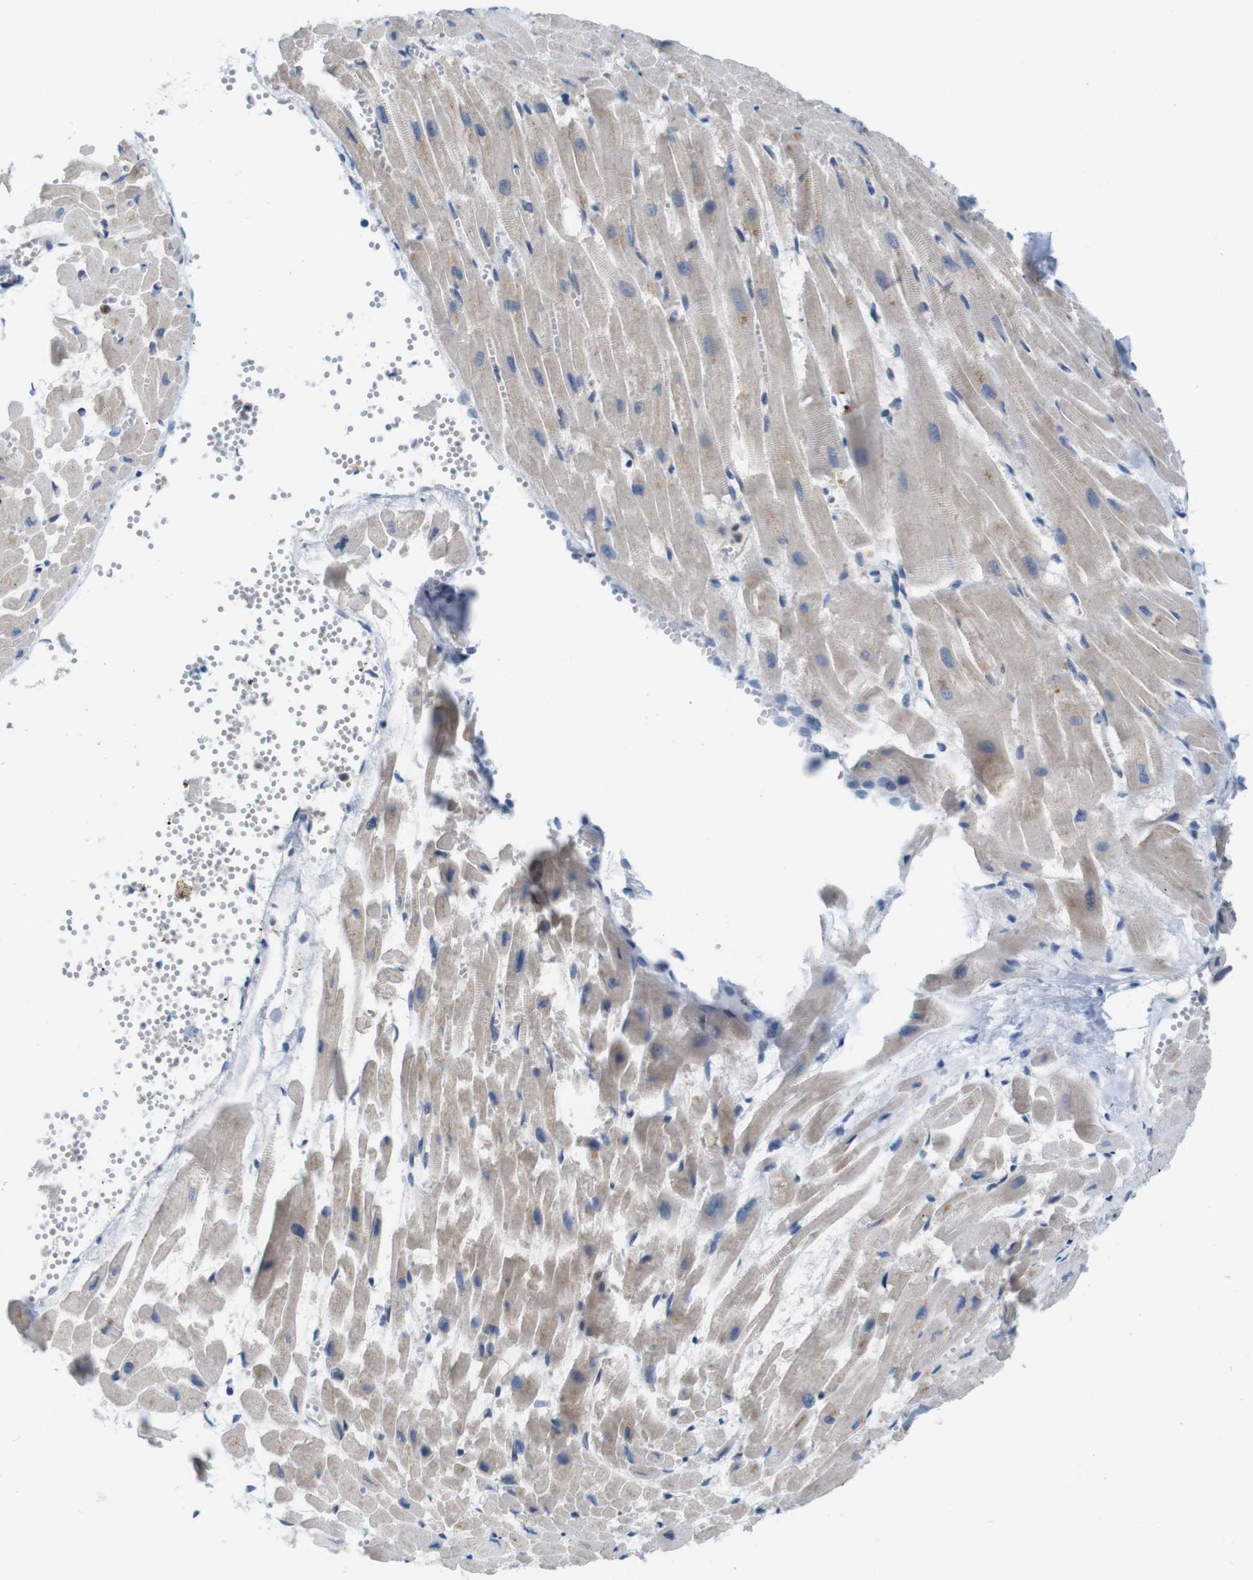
{"staining": {"intensity": "moderate", "quantity": "25%-75%", "location": "cytoplasmic/membranous"}, "tissue": "heart muscle", "cell_type": "Cardiomyocytes", "image_type": "normal", "snomed": [{"axis": "morphology", "description": "Normal tissue, NOS"}, {"axis": "topography", "description": "Heart"}], "caption": "Immunohistochemistry (IHC) of benign human heart muscle exhibits medium levels of moderate cytoplasmic/membranous expression in approximately 25%-75% of cardiomyocytes. Nuclei are stained in blue.", "gene": "SKI", "patient": {"sex": "female", "age": 19}}